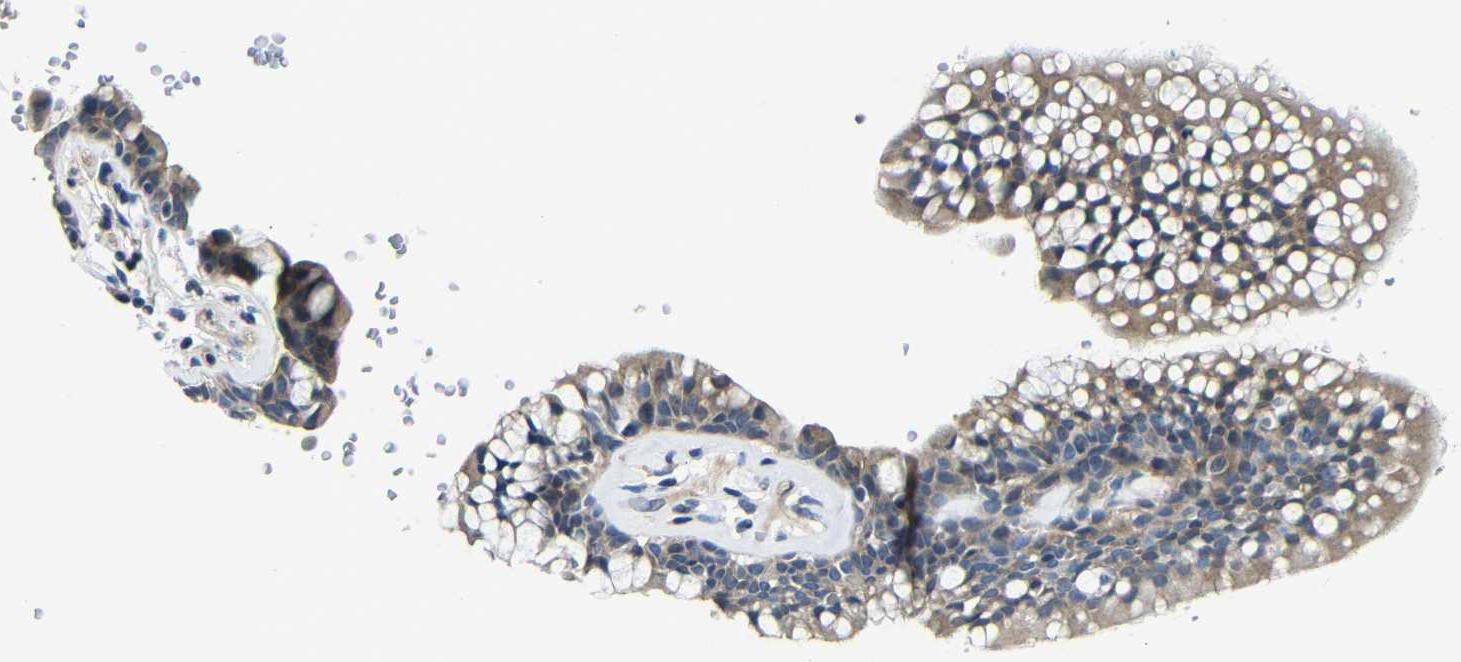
{"staining": {"intensity": "weak", "quantity": "<25%", "location": "cytoplasmic/membranous"}, "tissue": "bronchus", "cell_type": "Respiratory epithelial cells", "image_type": "normal", "snomed": [{"axis": "morphology", "description": "Normal tissue, NOS"}, {"axis": "topography", "description": "Cartilage tissue"}, {"axis": "topography", "description": "Bronchus"}], "caption": "DAB (3,3'-diaminobenzidine) immunohistochemical staining of normal human bronchus reveals no significant staining in respiratory epithelial cells.", "gene": "AFDN", "patient": {"sex": "female", "age": 53}}